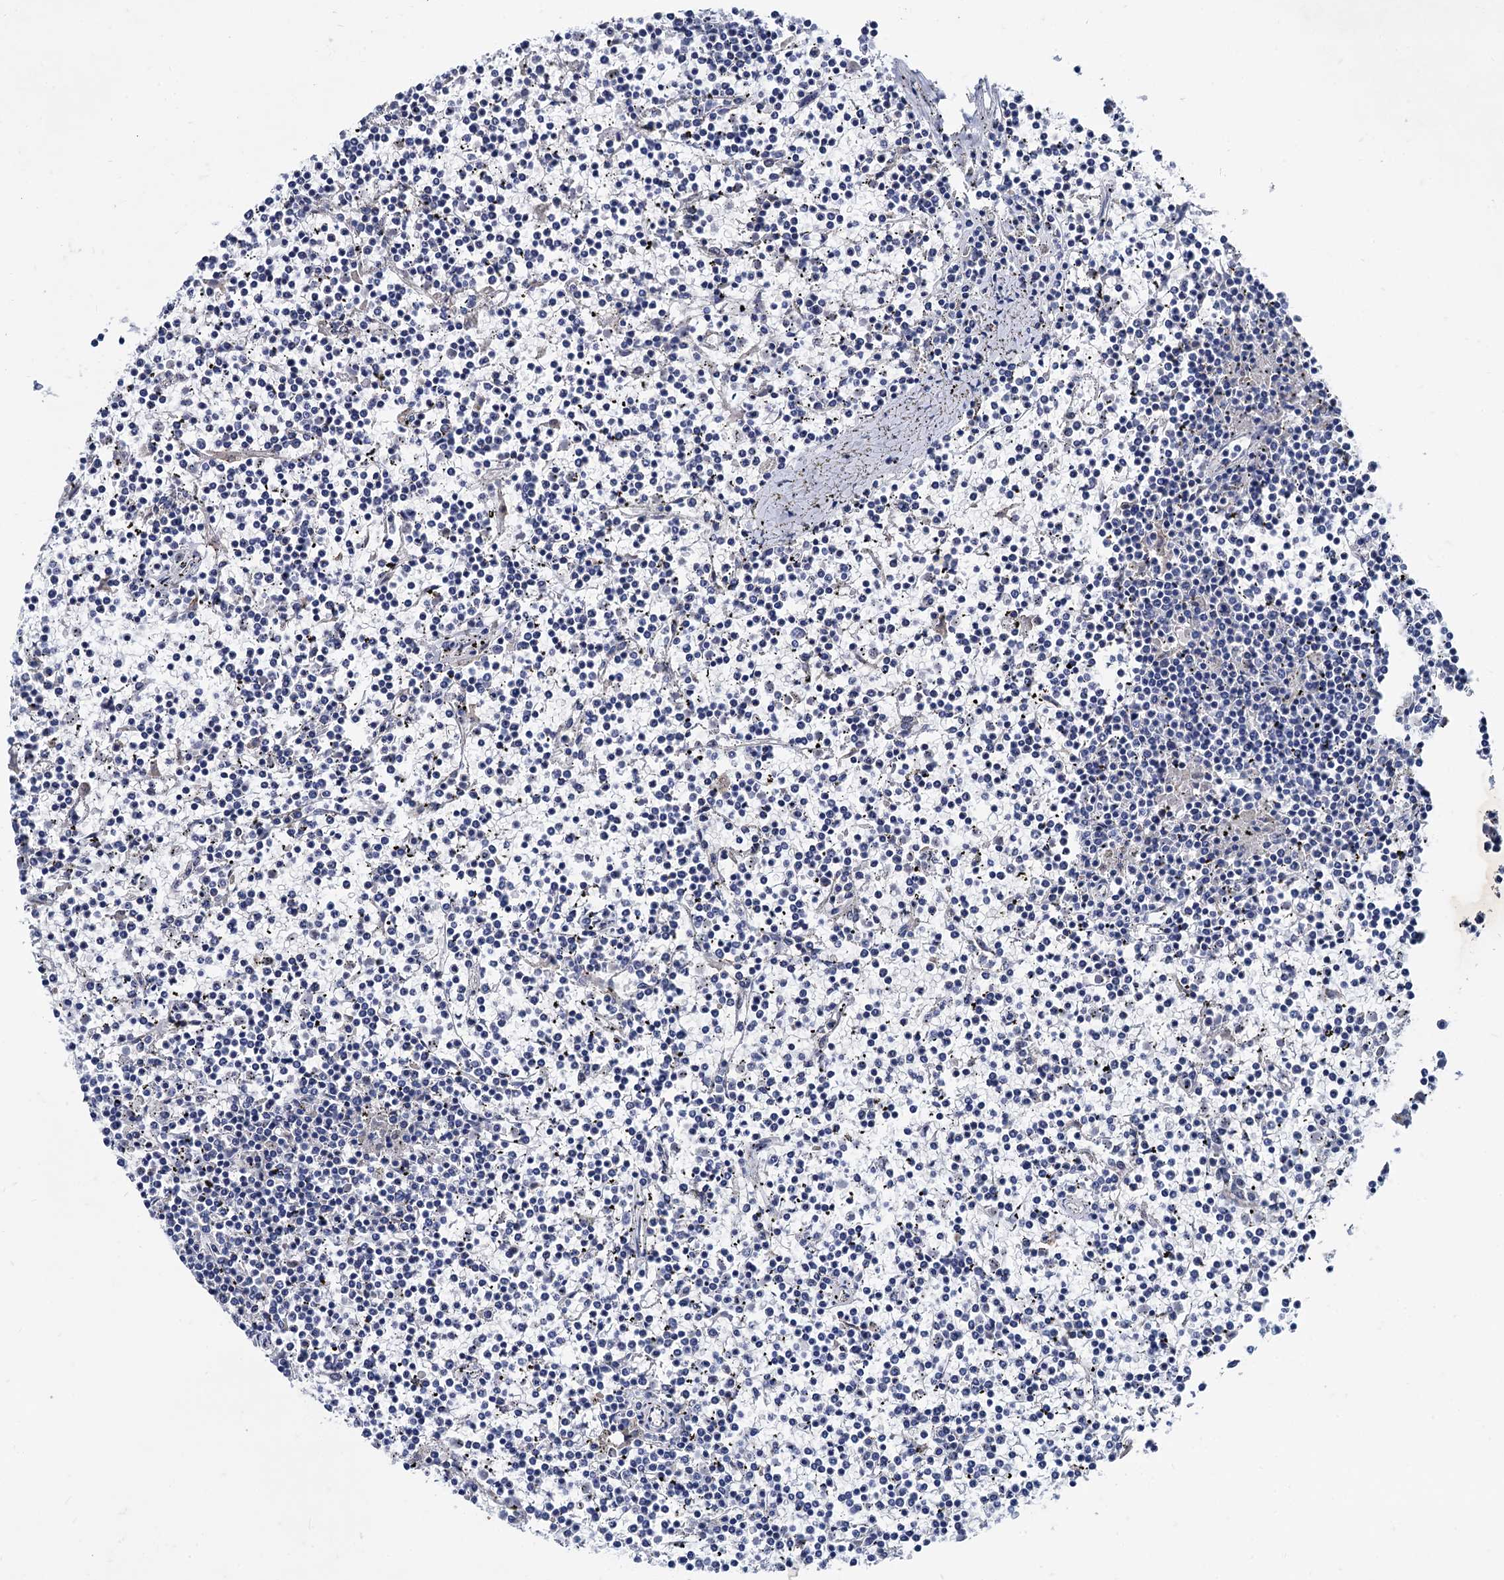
{"staining": {"intensity": "negative", "quantity": "none", "location": "none"}, "tissue": "lymphoma", "cell_type": "Tumor cells", "image_type": "cancer", "snomed": [{"axis": "morphology", "description": "Malignant lymphoma, non-Hodgkin's type, Low grade"}, {"axis": "topography", "description": "Spleen"}], "caption": "A micrograph of low-grade malignant lymphoma, non-Hodgkin's type stained for a protein exhibits no brown staining in tumor cells.", "gene": "TMEM72", "patient": {"sex": "female", "age": 19}}